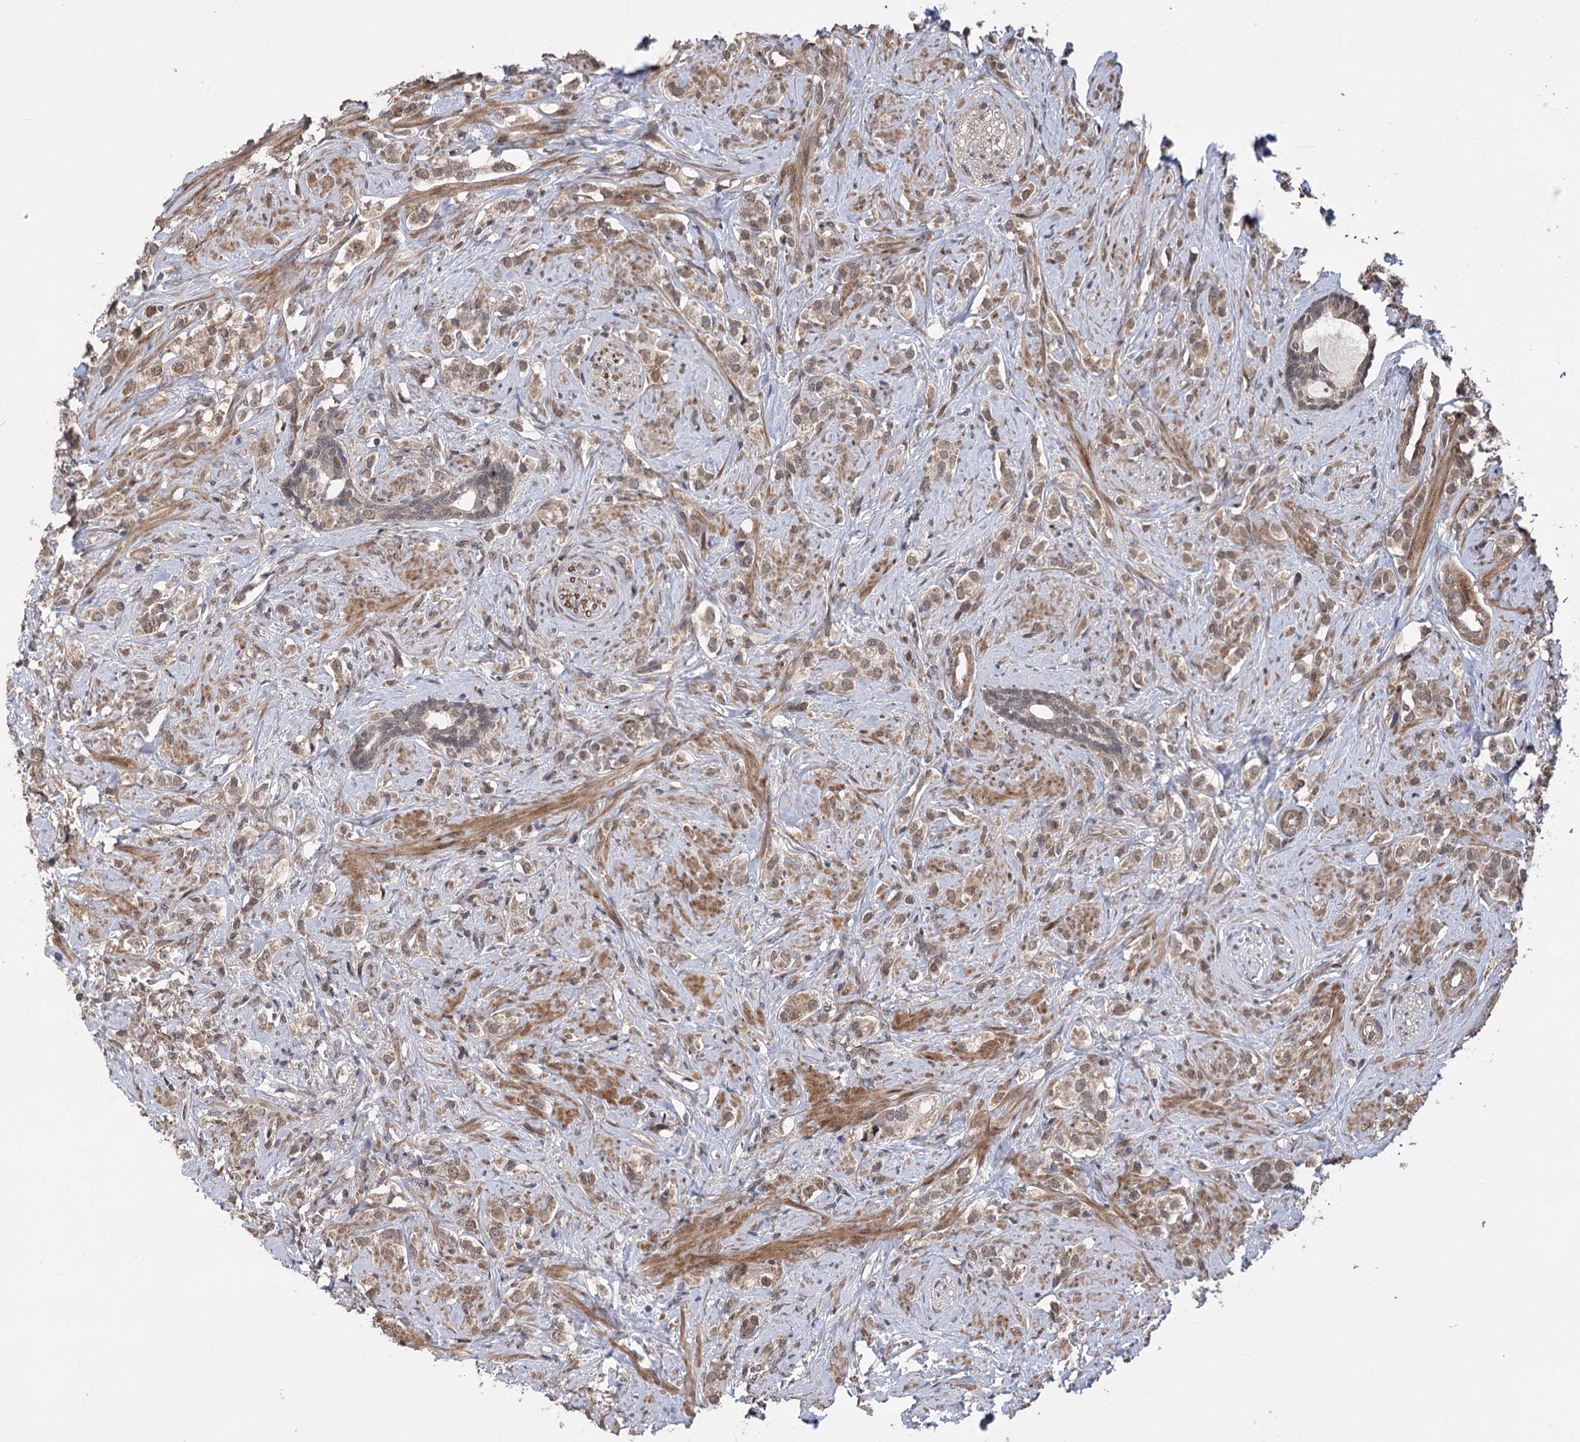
{"staining": {"intensity": "weak", "quantity": "25%-75%", "location": "cytoplasmic/membranous,nuclear"}, "tissue": "prostate cancer", "cell_type": "Tumor cells", "image_type": "cancer", "snomed": [{"axis": "morphology", "description": "Adenocarcinoma, High grade"}, {"axis": "topography", "description": "Prostate"}], "caption": "Human prostate cancer stained with a protein marker exhibits weak staining in tumor cells.", "gene": "TENM2", "patient": {"sex": "male", "age": 63}}